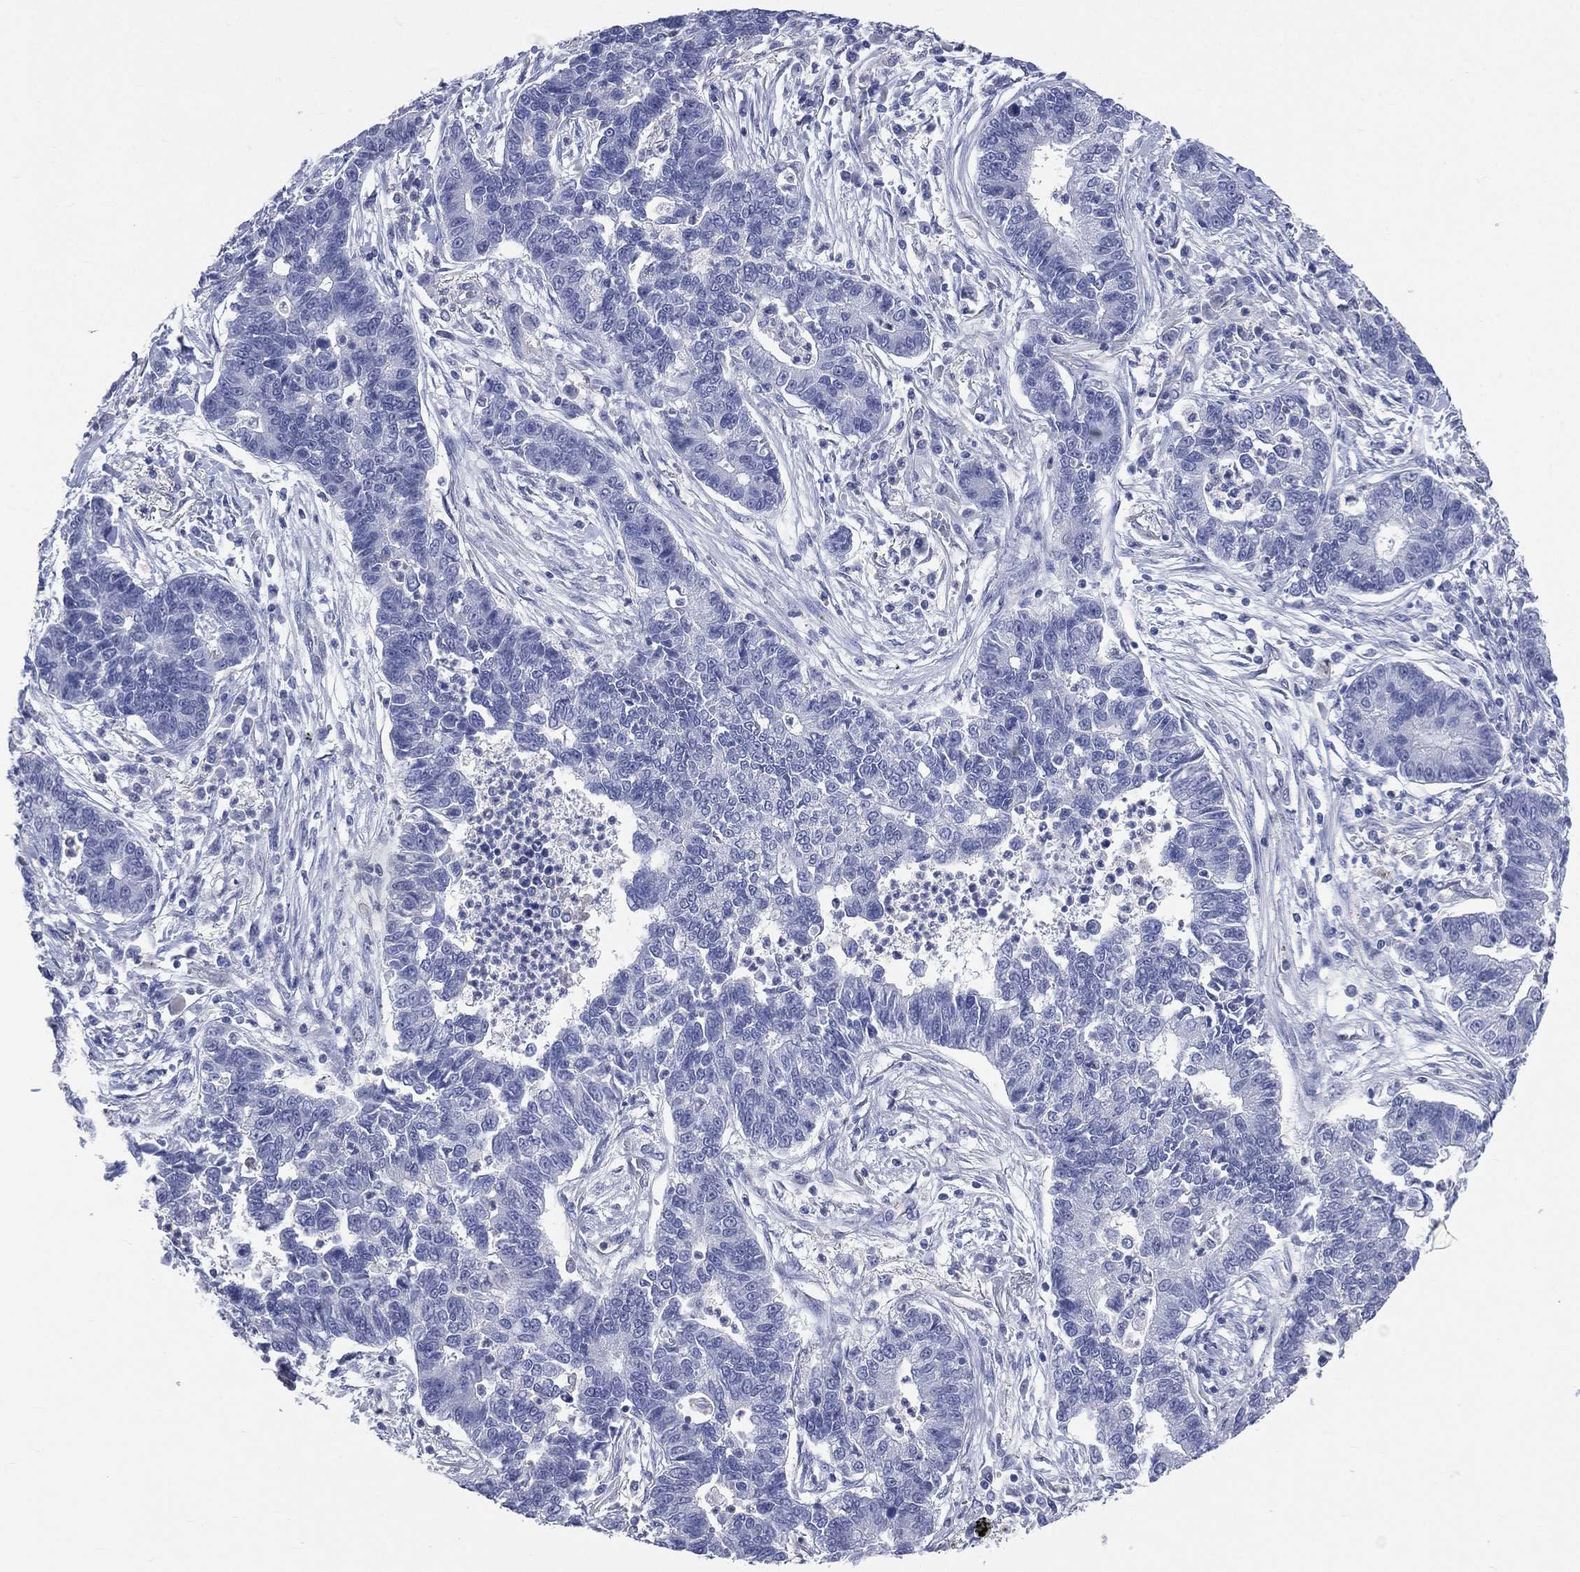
{"staining": {"intensity": "negative", "quantity": "none", "location": "none"}, "tissue": "lung cancer", "cell_type": "Tumor cells", "image_type": "cancer", "snomed": [{"axis": "morphology", "description": "Adenocarcinoma, NOS"}, {"axis": "topography", "description": "Lung"}], "caption": "A high-resolution image shows immunohistochemistry staining of lung cancer (adenocarcinoma), which exhibits no significant staining in tumor cells.", "gene": "AKAP3", "patient": {"sex": "female", "age": 57}}